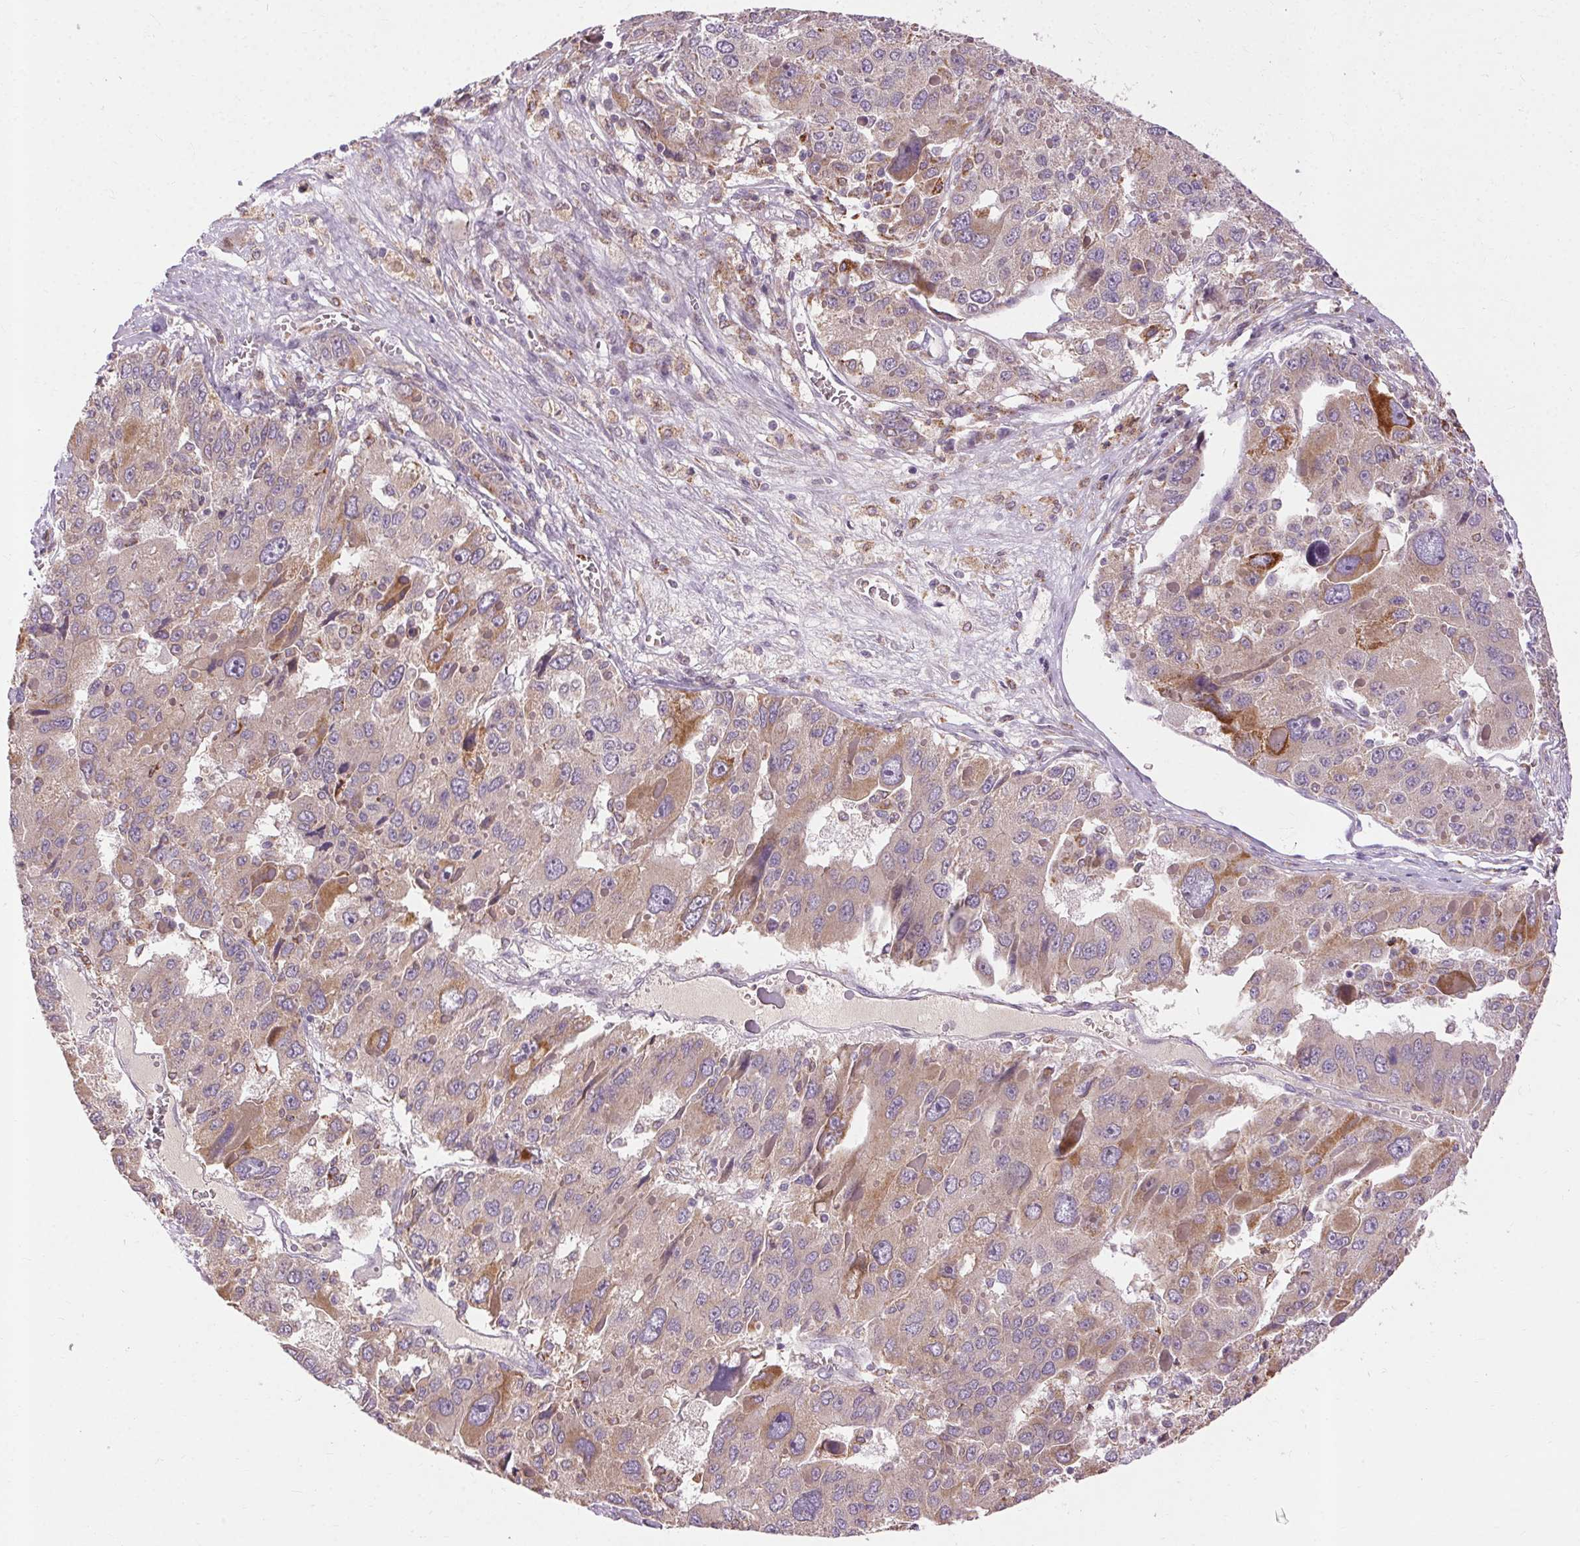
{"staining": {"intensity": "moderate", "quantity": "<25%", "location": "cytoplasmic/membranous"}, "tissue": "liver cancer", "cell_type": "Tumor cells", "image_type": "cancer", "snomed": [{"axis": "morphology", "description": "Carcinoma, Hepatocellular, NOS"}, {"axis": "topography", "description": "Liver"}], "caption": "Liver hepatocellular carcinoma stained for a protein exhibits moderate cytoplasmic/membranous positivity in tumor cells.", "gene": "REP15", "patient": {"sex": "female", "age": 41}}